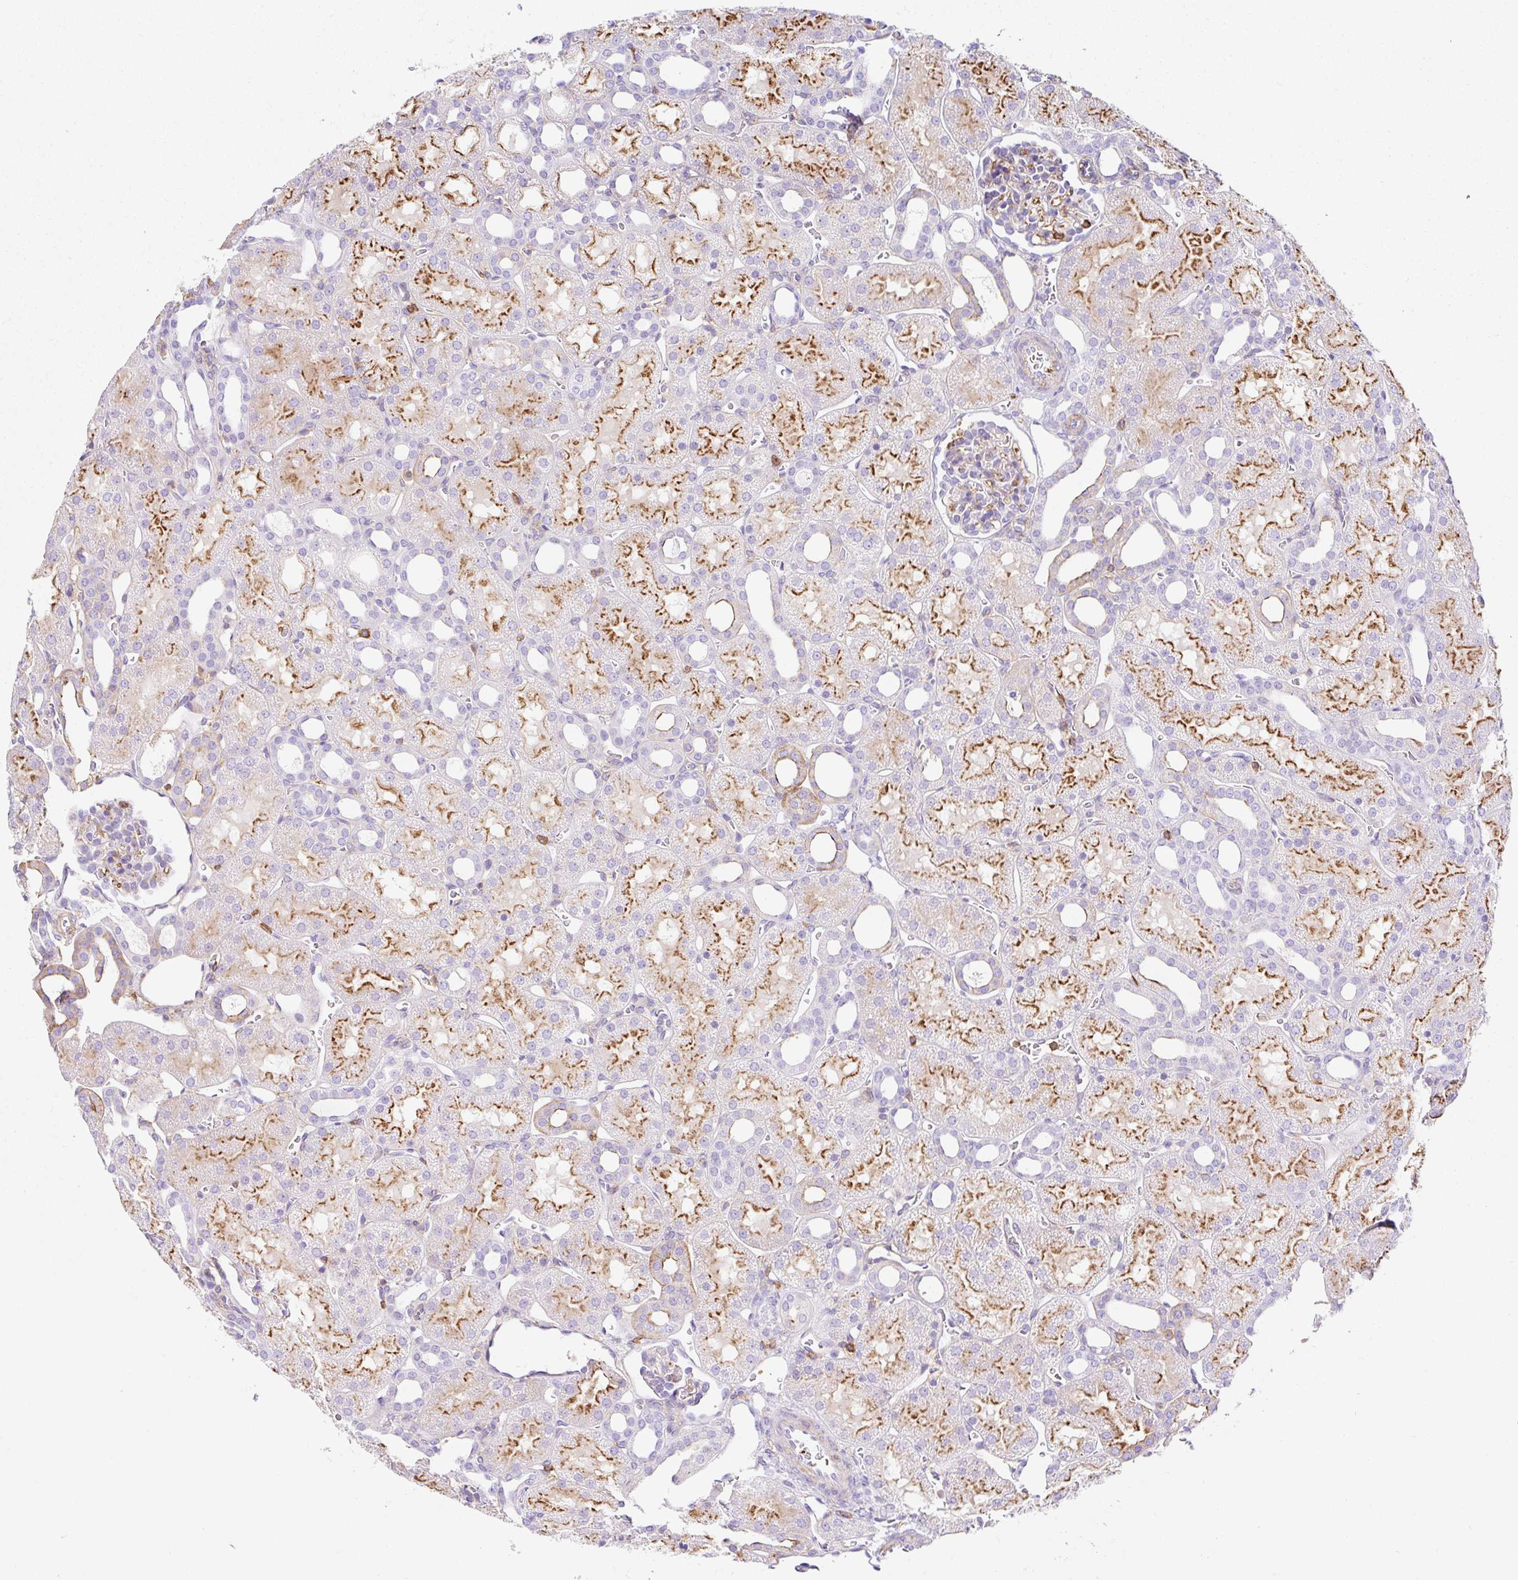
{"staining": {"intensity": "moderate", "quantity": "<25%", "location": "cytoplasmic/membranous"}, "tissue": "kidney", "cell_type": "Cells in glomeruli", "image_type": "normal", "snomed": [{"axis": "morphology", "description": "Normal tissue, NOS"}, {"axis": "topography", "description": "Kidney"}], "caption": "About <25% of cells in glomeruli in benign human kidney demonstrate moderate cytoplasmic/membranous protein staining as visualized by brown immunohistochemical staining.", "gene": "MTTP", "patient": {"sex": "male", "age": 2}}